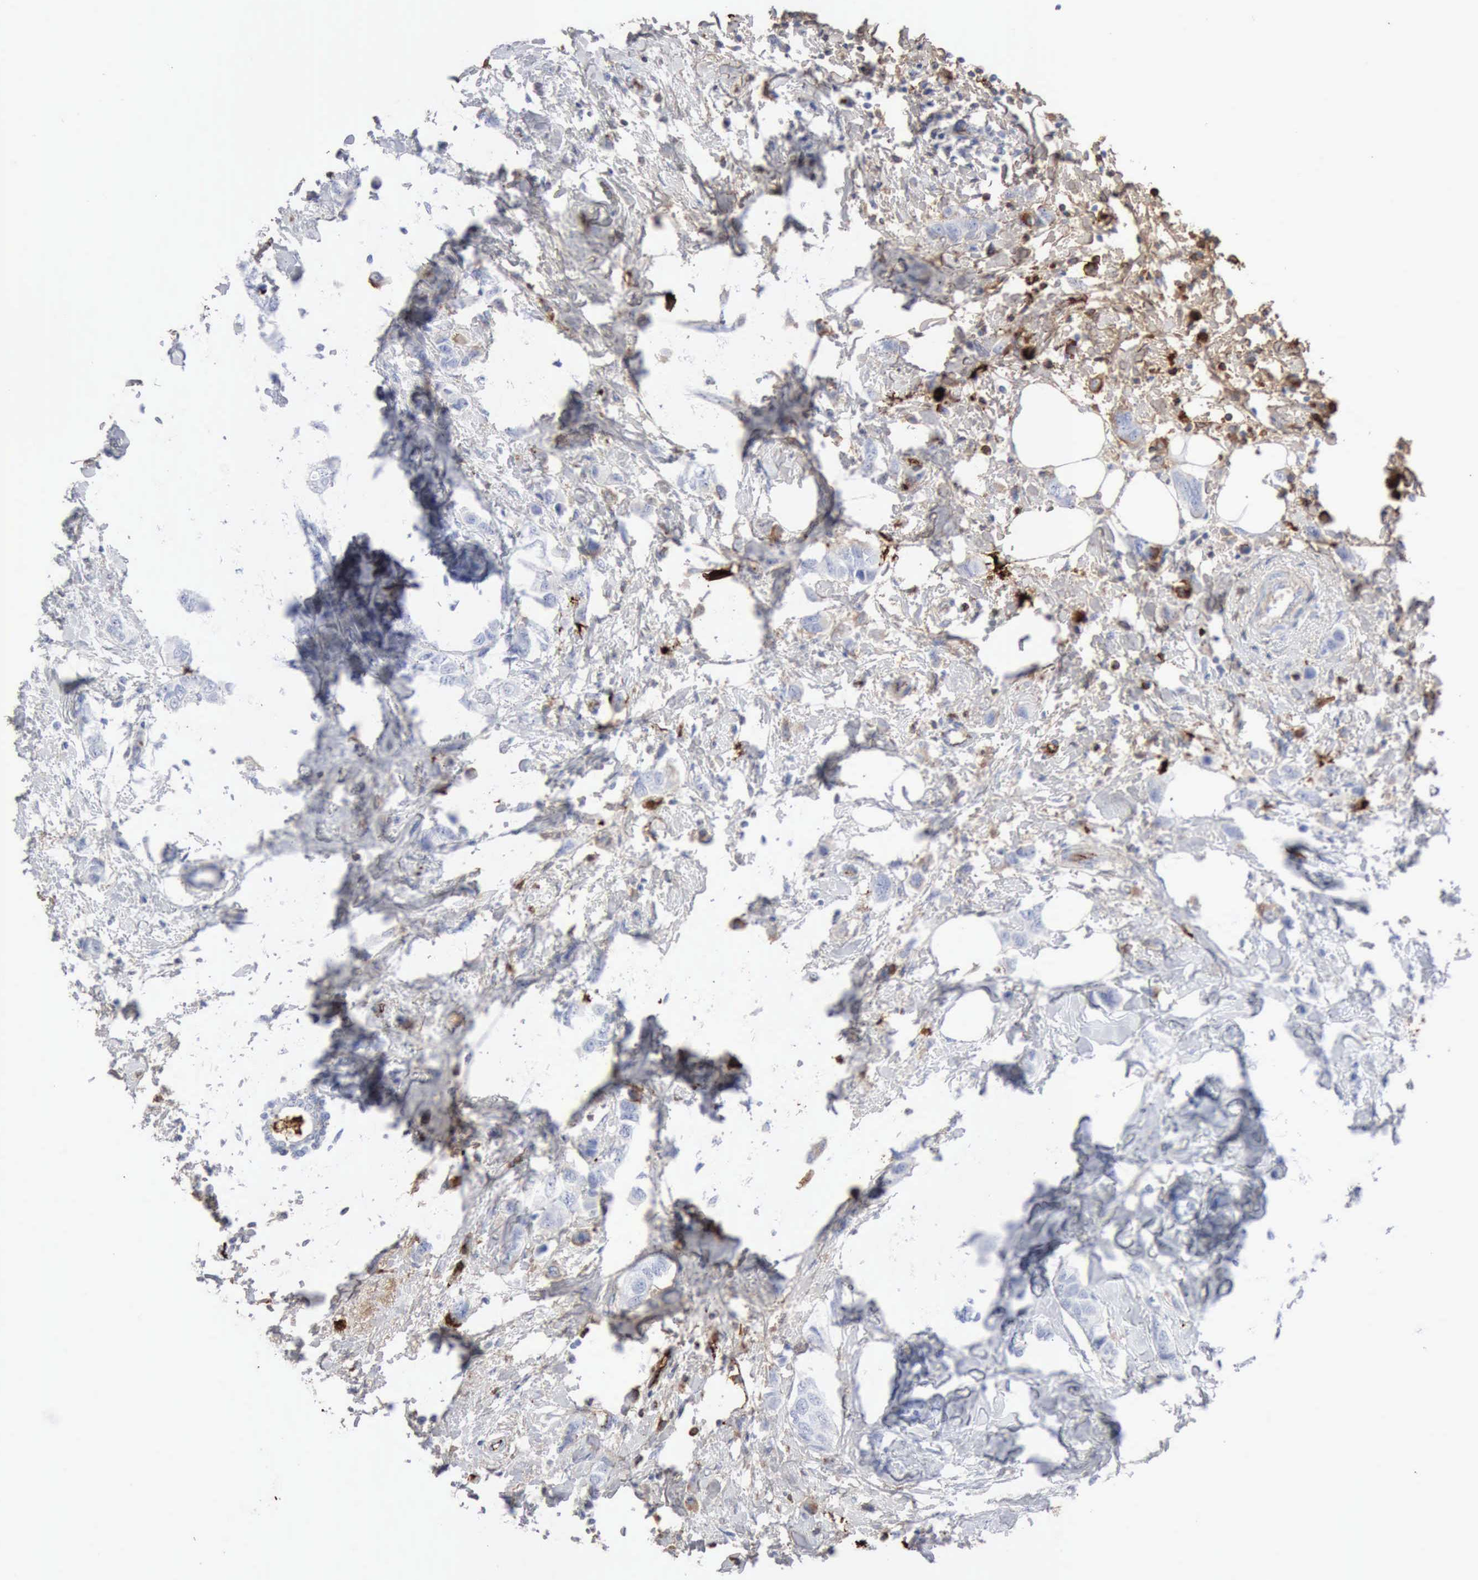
{"staining": {"intensity": "negative", "quantity": "none", "location": "none"}, "tissue": "breast cancer", "cell_type": "Tumor cells", "image_type": "cancer", "snomed": [{"axis": "morphology", "description": "Normal tissue, NOS"}, {"axis": "morphology", "description": "Duct carcinoma"}, {"axis": "topography", "description": "Breast"}], "caption": "Human breast invasive ductal carcinoma stained for a protein using IHC exhibits no staining in tumor cells.", "gene": "C4BPA", "patient": {"sex": "female", "age": 50}}